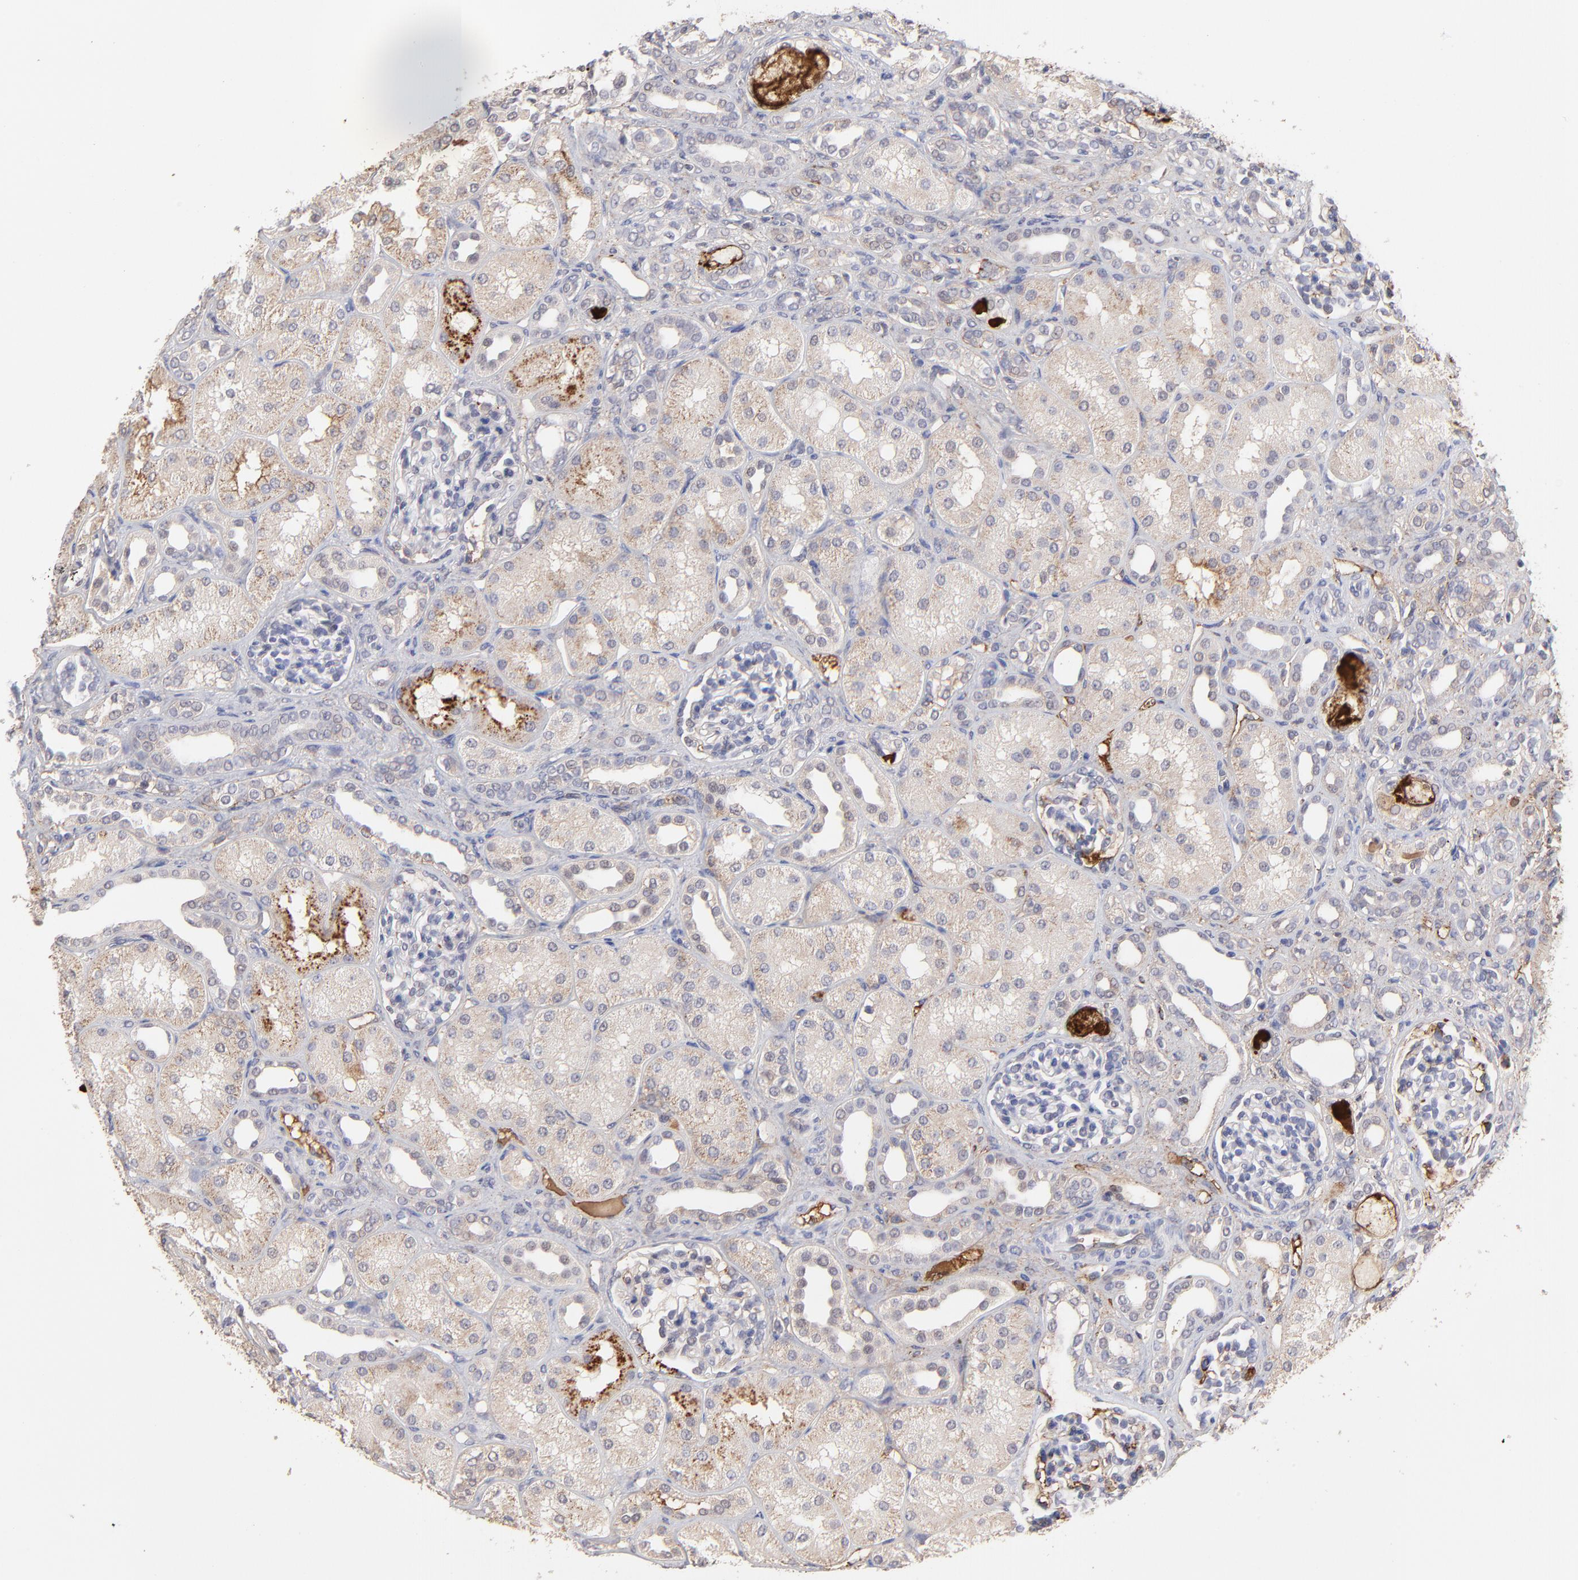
{"staining": {"intensity": "negative", "quantity": "none", "location": "none"}, "tissue": "kidney", "cell_type": "Cells in glomeruli", "image_type": "normal", "snomed": [{"axis": "morphology", "description": "Normal tissue, NOS"}, {"axis": "topography", "description": "Kidney"}], "caption": "High power microscopy image of an IHC histopathology image of benign kidney, revealing no significant staining in cells in glomeruli.", "gene": "PSMD14", "patient": {"sex": "male", "age": 7}}